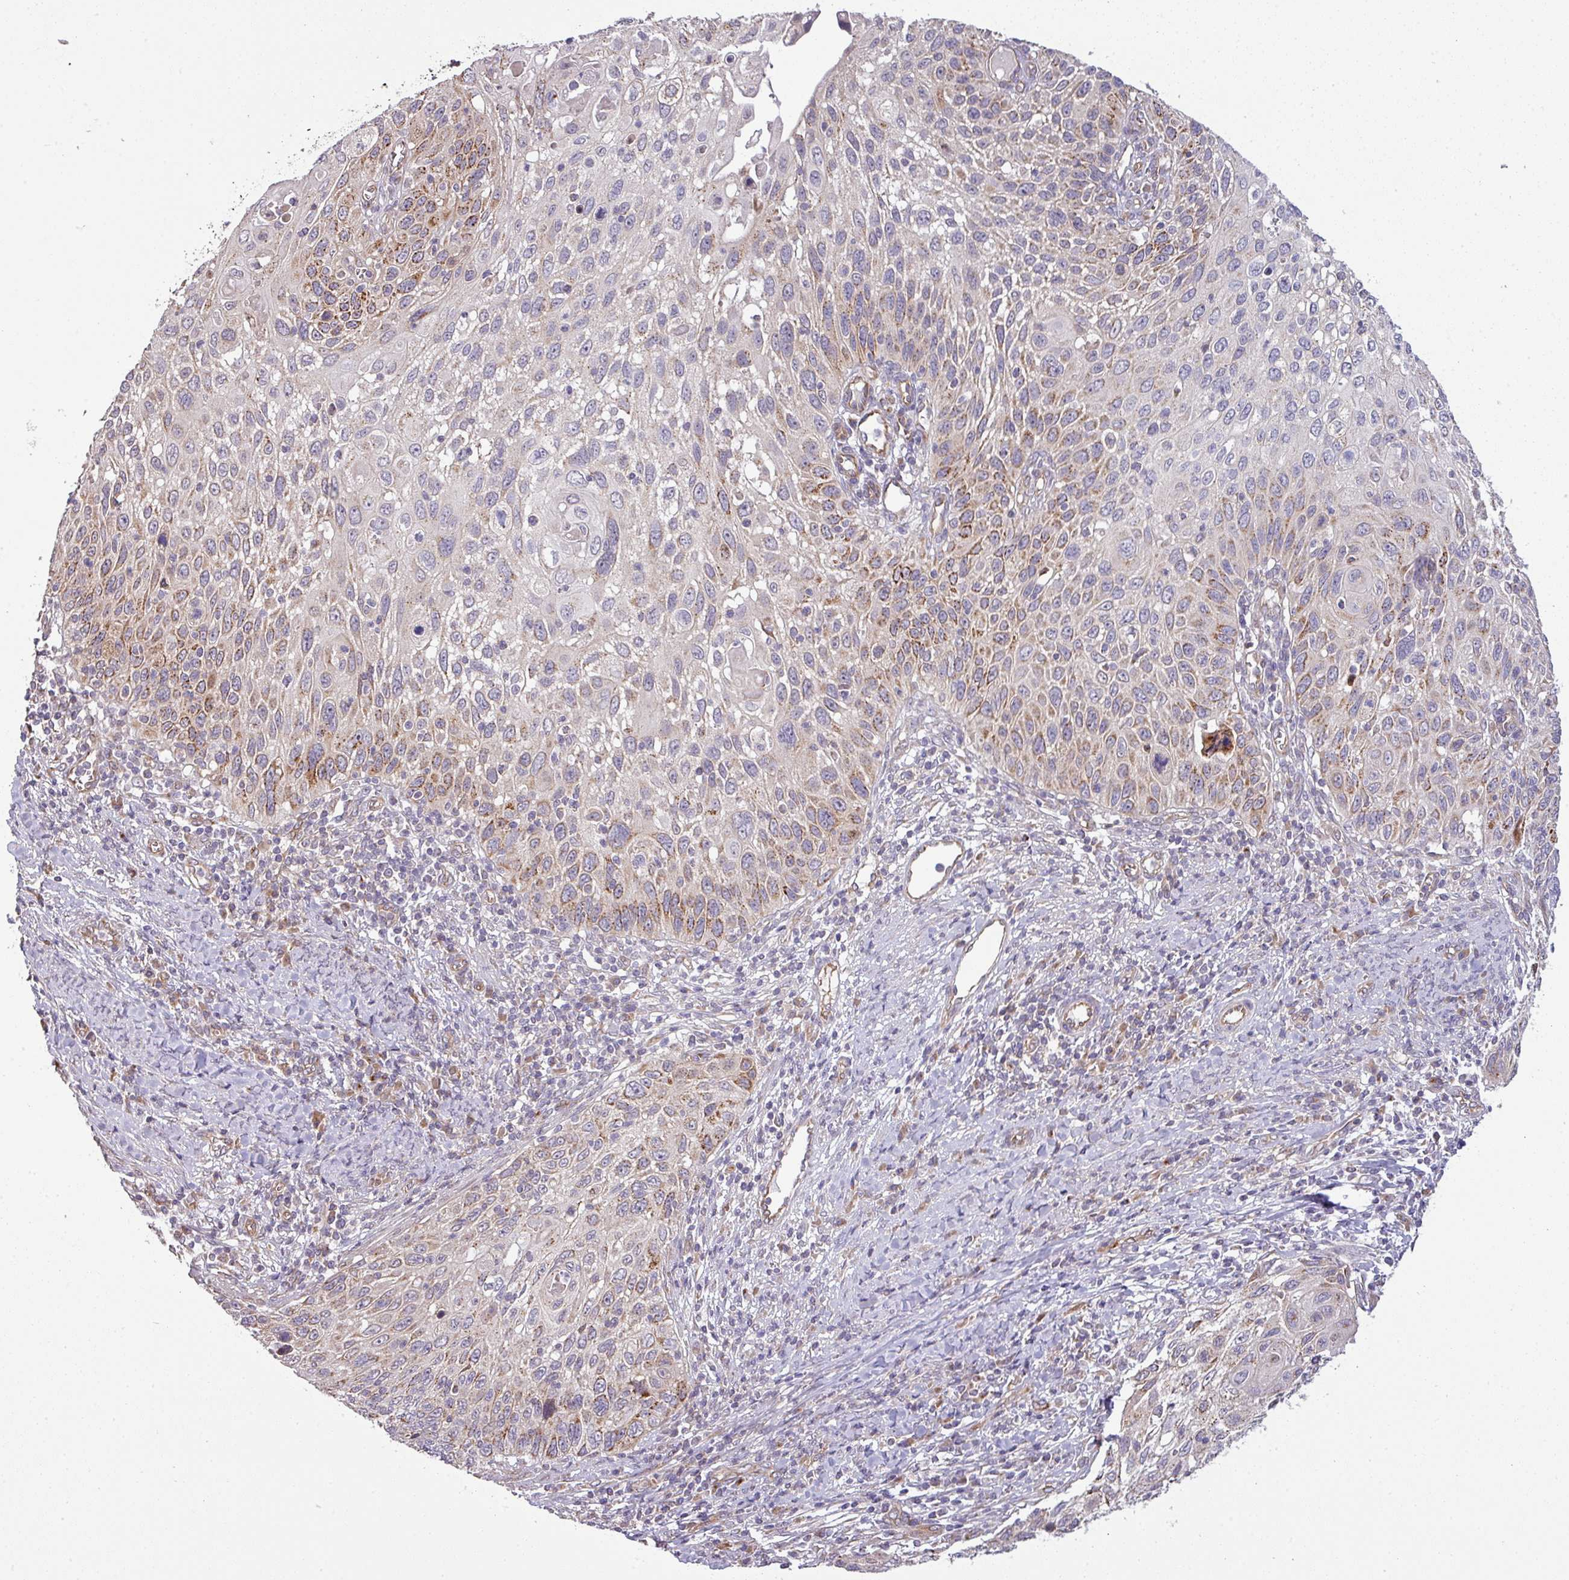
{"staining": {"intensity": "moderate", "quantity": ">75%", "location": "cytoplasmic/membranous"}, "tissue": "cervical cancer", "cell_type": "Tumor cells", "image_type": "cancer", "snomed": [{"axis": "morphology", "description": "Squamous cell carcinoma, NOS"}, {"axis": "topography", "description": "Cervix"}], "caption": "Cervical cancer (squamous cell carcinoma) stained with DAB IHC shows medium levels of moderate cytoplasmic/membranous expression in about >75% of tumor cells. The protein of interest is shown in brown color, while the nuclei are stained blue.", "gene": "TIMMDC1", "patient": {"sex": "female", "age": 70}}